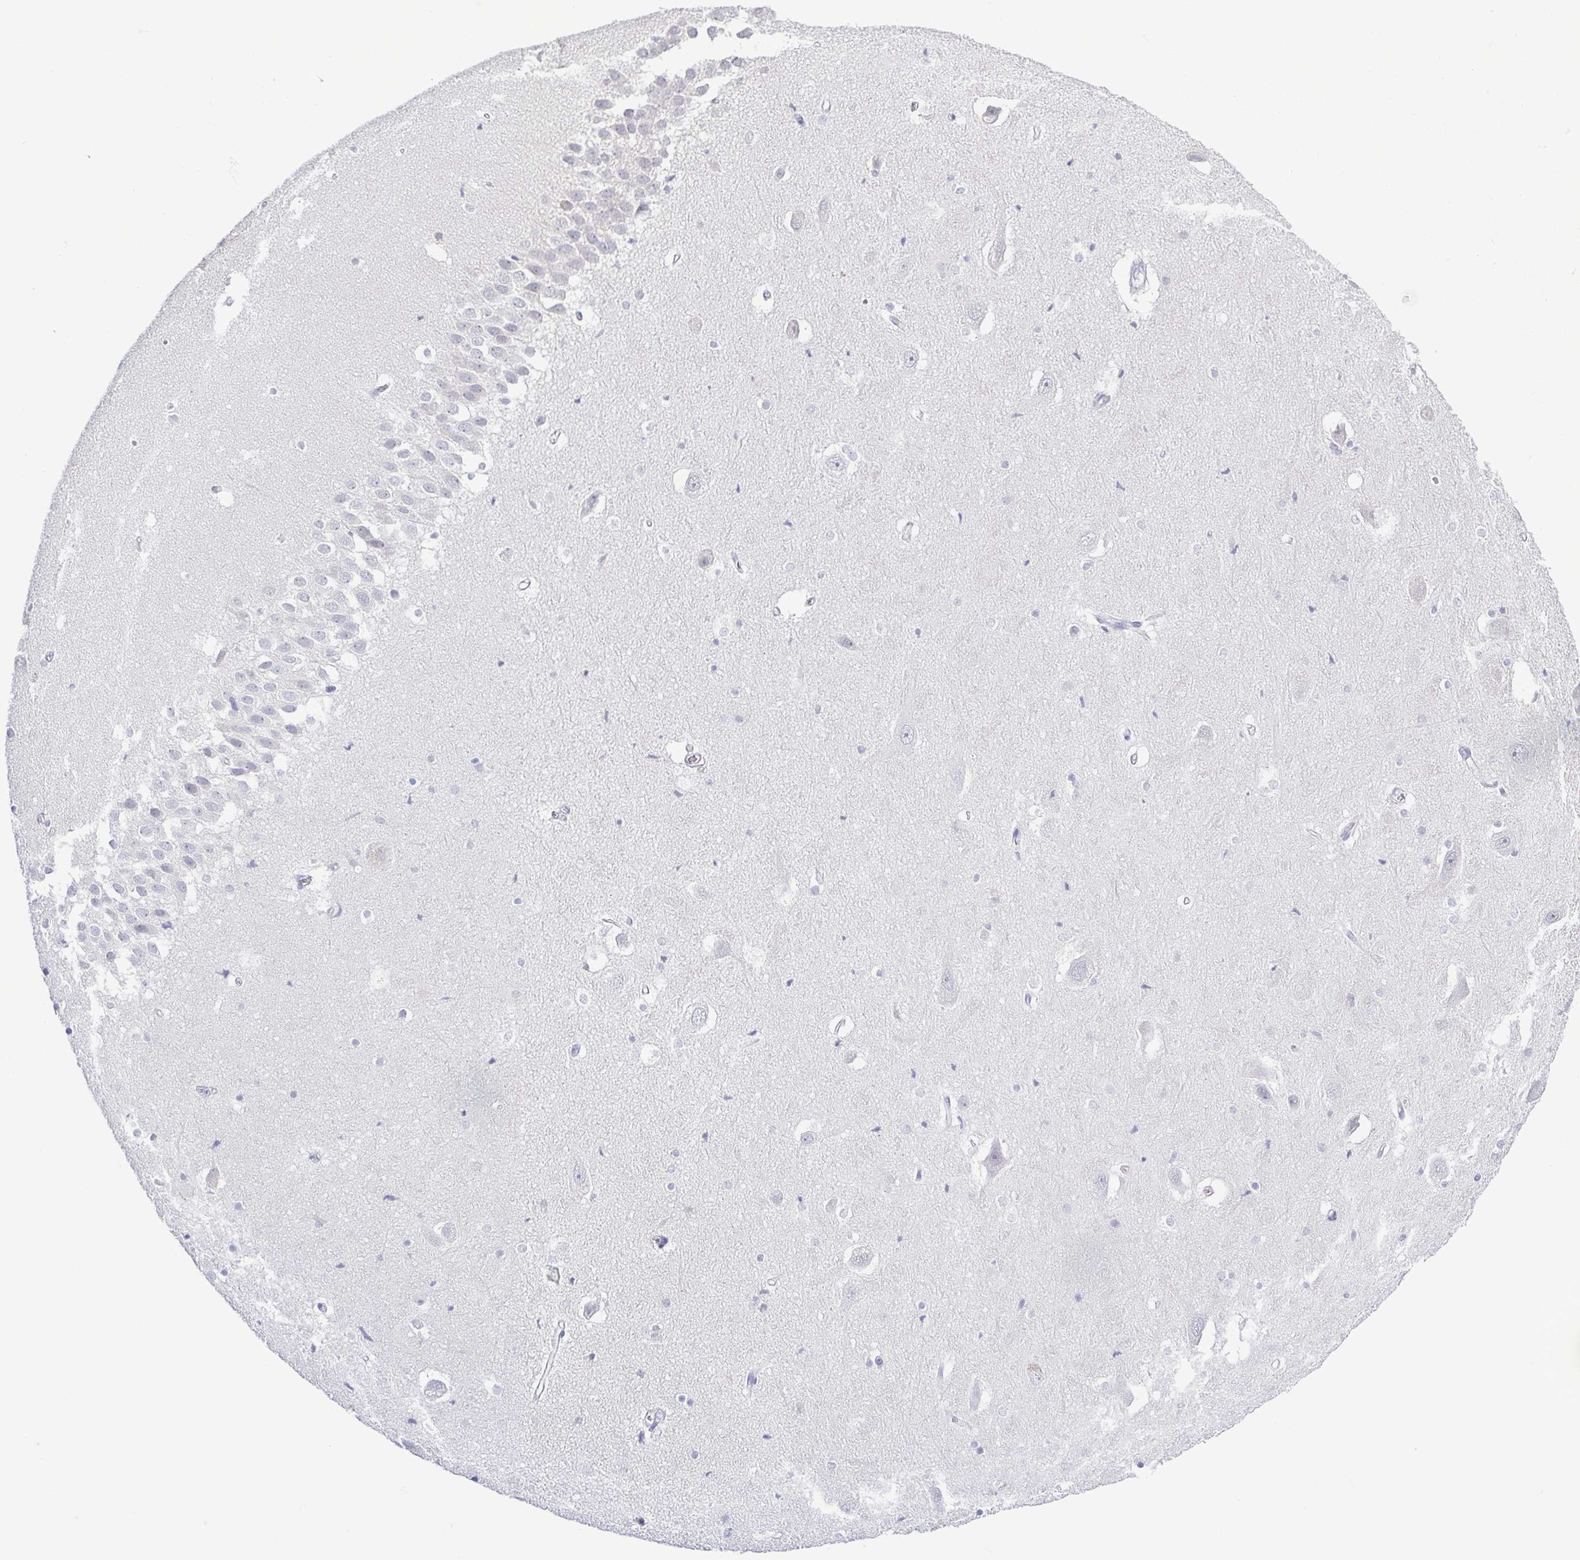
{"staining": {"intensity": "negative", "quantity": "none", "location": "none"}, "tissue": "hippocampus", "cell_type": "Glial cells", "image_type": "normal", "snomed": [{"axis": "morphology", "description": "Normal tissue, NOS"}, {"axis": "topography", "description": "Hippocampus"}], "caption": "Immunohistochemistry (IHC) histopathology image of unremarkable hippocampus stained for a protein (brown), which demonstrates no staining in glial cells. The staining is performed using DAB (3,3'-diaminobenzidine) brown chromogen with nuclei counter-stained in using hematoxylin.", "gene": "TEX12", "patient": {"sex": "male", "age": 26}}